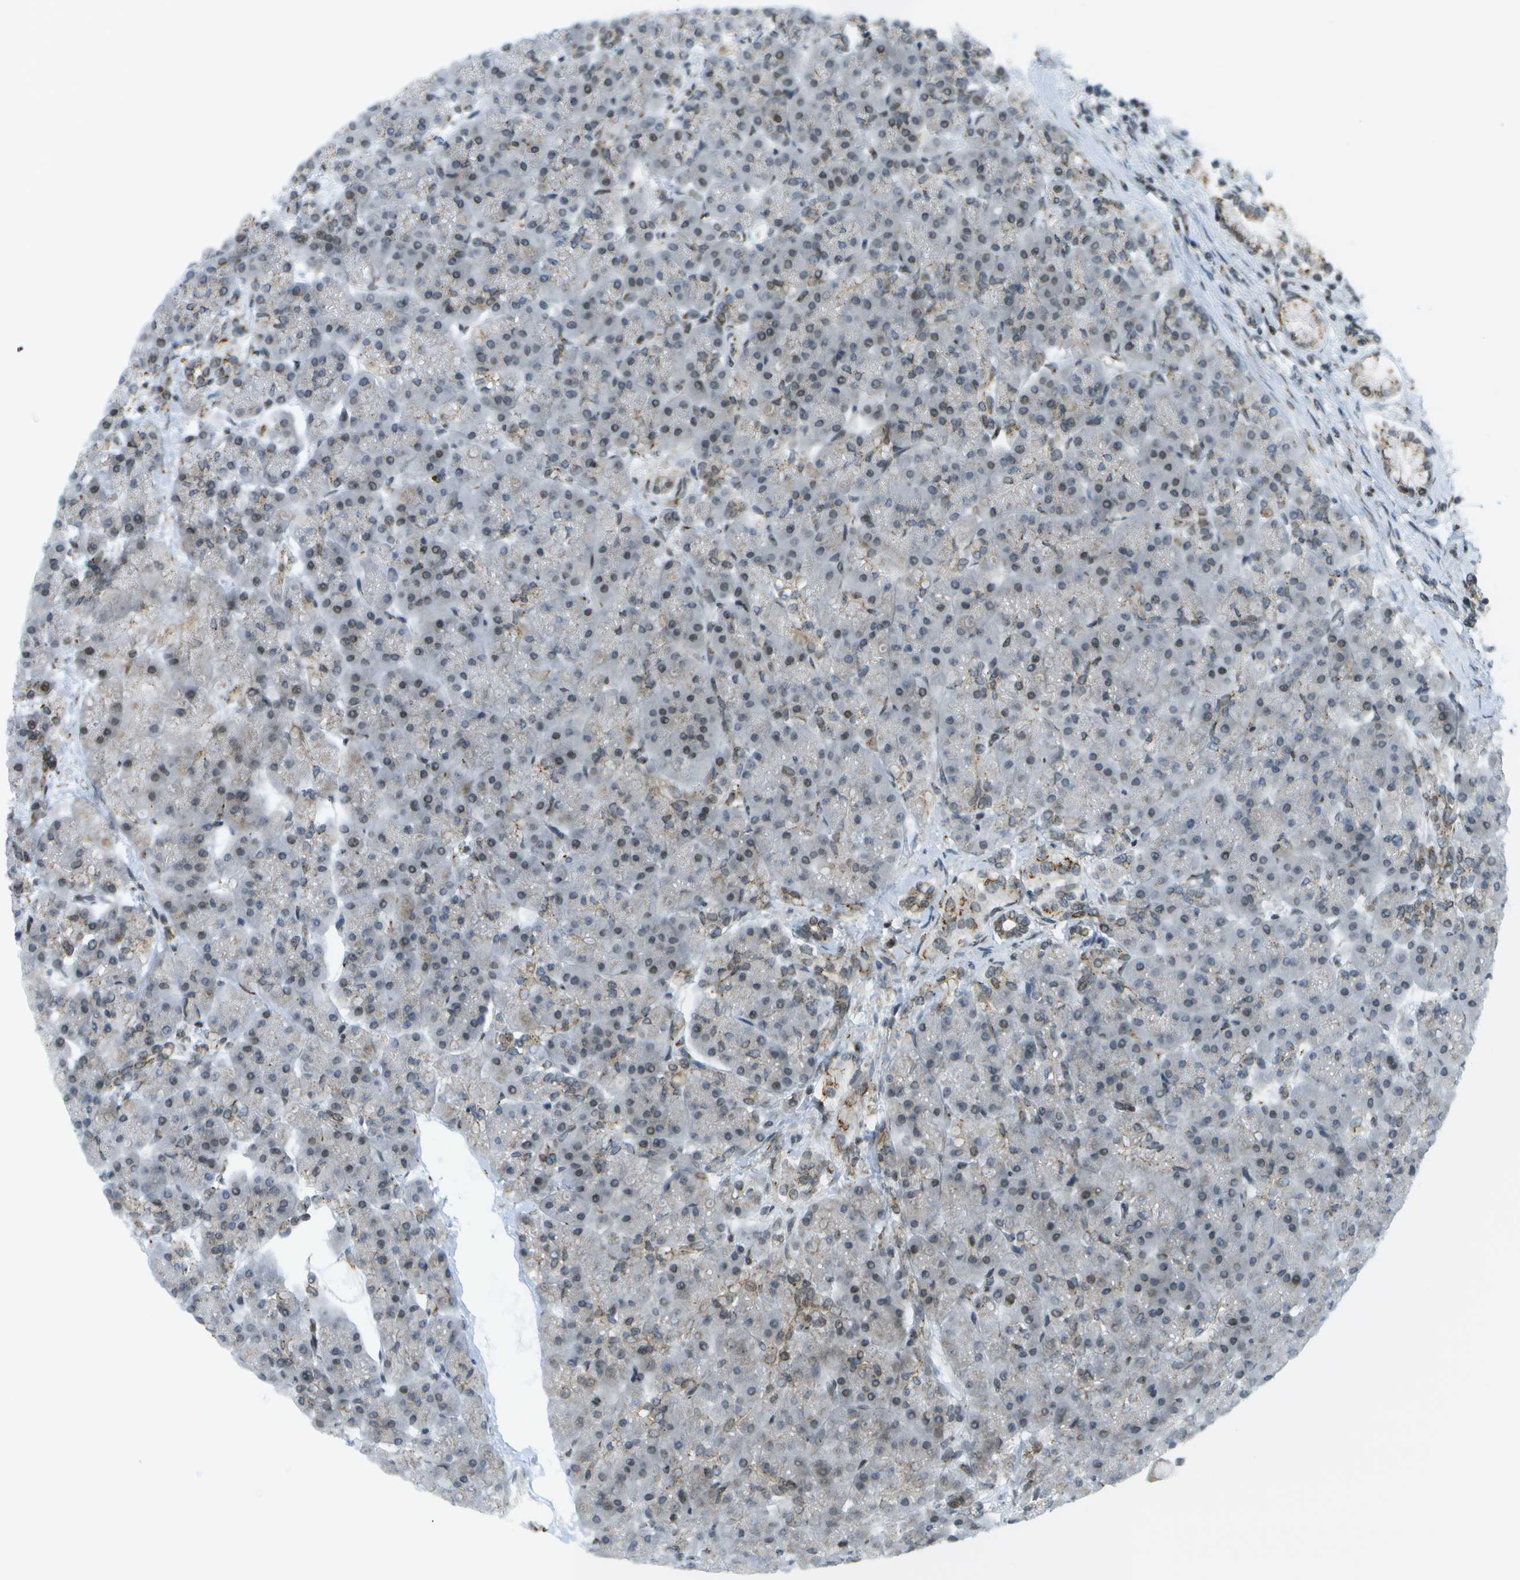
{"staining": {"intensity": "moderate", "quantity": "25%-75%", "location": "cytoplasmic/membranous,nuclear"}, "tissue": "pancreas", "cell_type": "Exocrine glandular cells", "image_type": "normal", "snomed": [{"axis": "morphology", "description": "Normal tissue, NOS"}, {"axis": "topography", "description": "Pancreas"}], "caption": "The photomicrograph shows a brown stain indicating the presence of a protein in the cytoplasmic/membranous,nuclear of exocrine glandular cells in pancreas. Nuclei are stained in blue.", "gene": "EVC", "patient": {"sex": "female", "age": 70}}